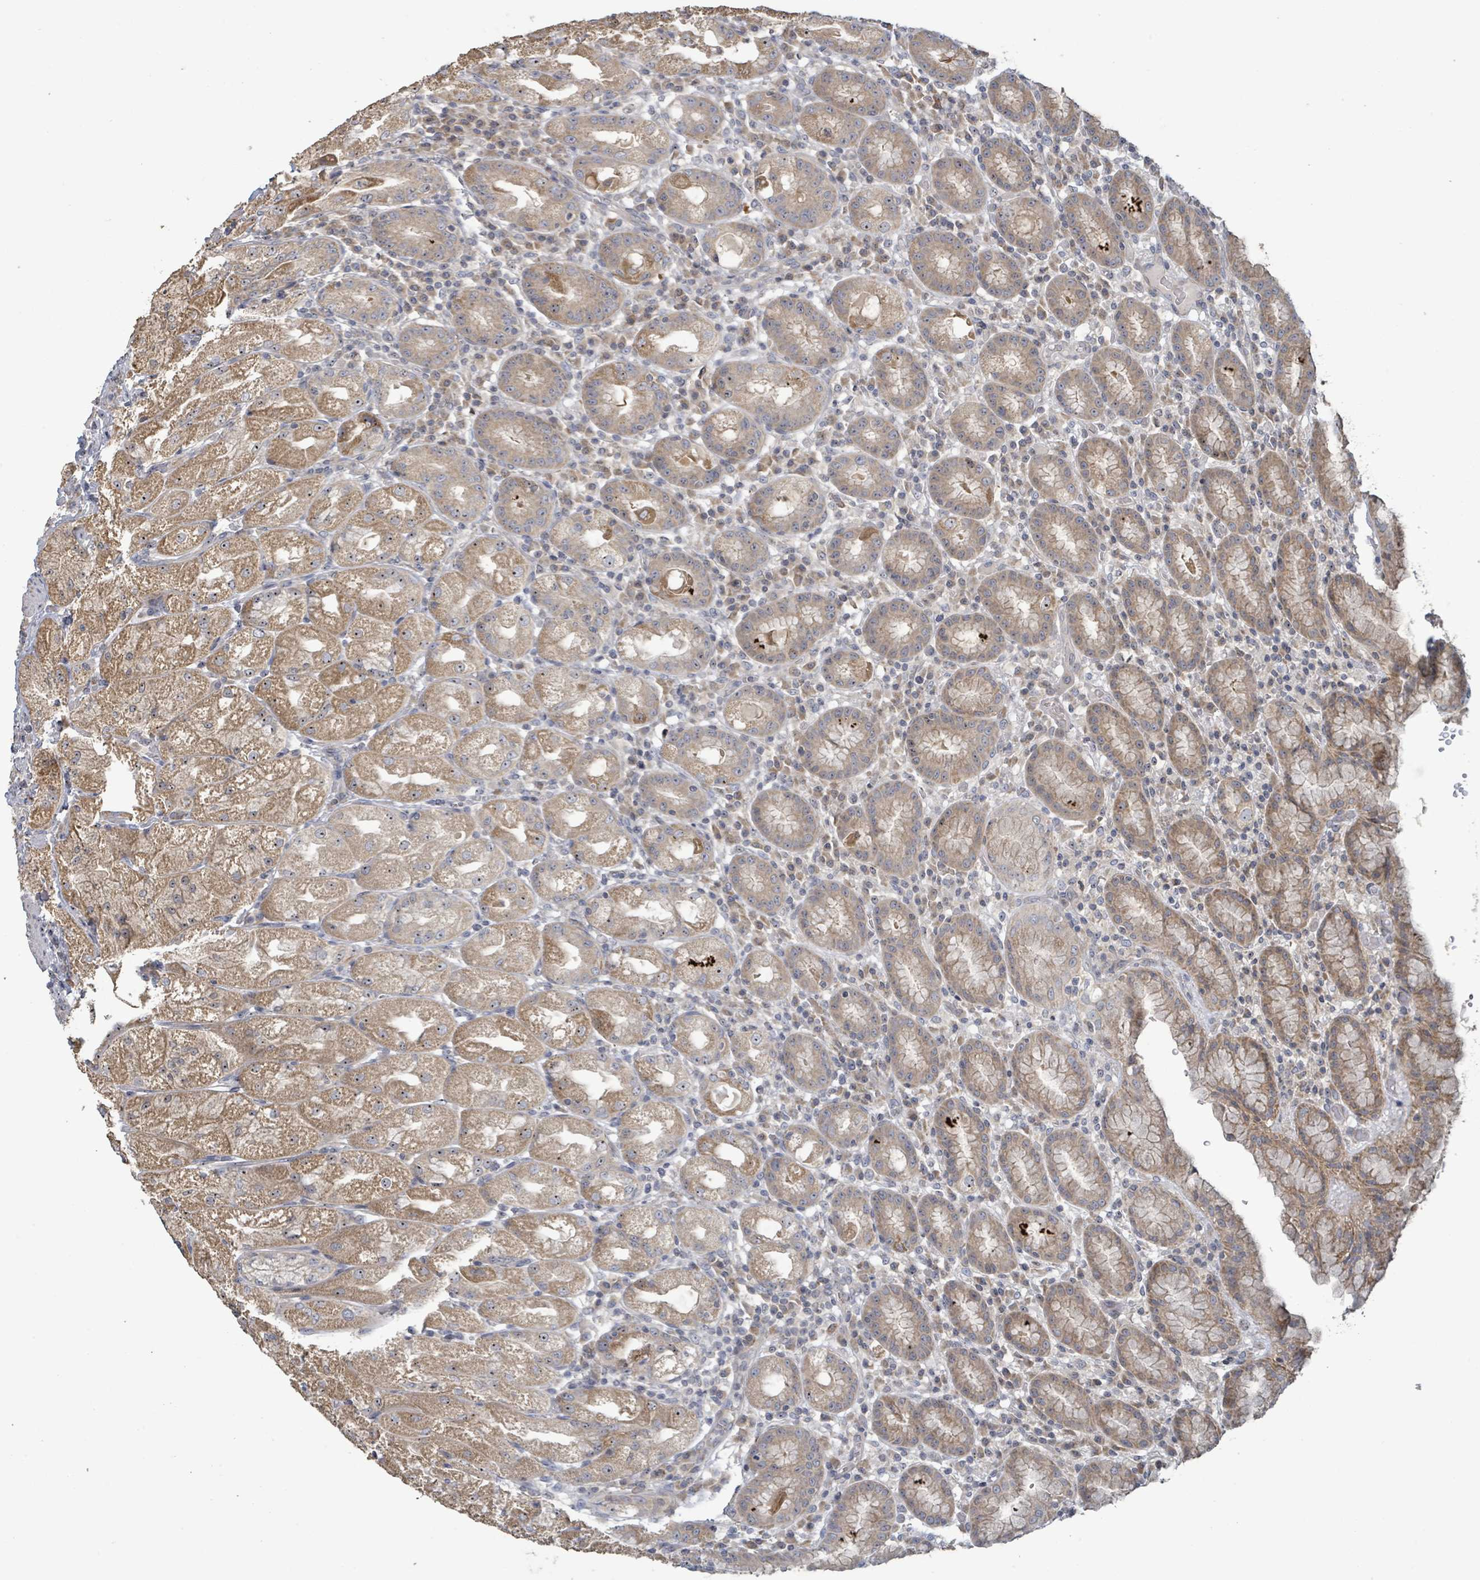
{"staining": {"intensity": "moderate", "quantity": ">75%", "location": "cytoplasmic/membranous"}, "tissue": "stomach", "cell_type": "Glandular cells", "image_type": "normal", "snomed": [{"axis": "morphology", "description": "Normal tissue, NOS"}, {"axis": "topography", "description": "Stomach, upper"}], "caption": "High-power microscopy captured an immunohistochemistry (IHC) micrograph of normal stomach, revealing moderate cytoplasmic/membranous positivity in about >75% of glandular cells.", "gene": "RPL32", "patient": {"sex": "male", "age": 52}}